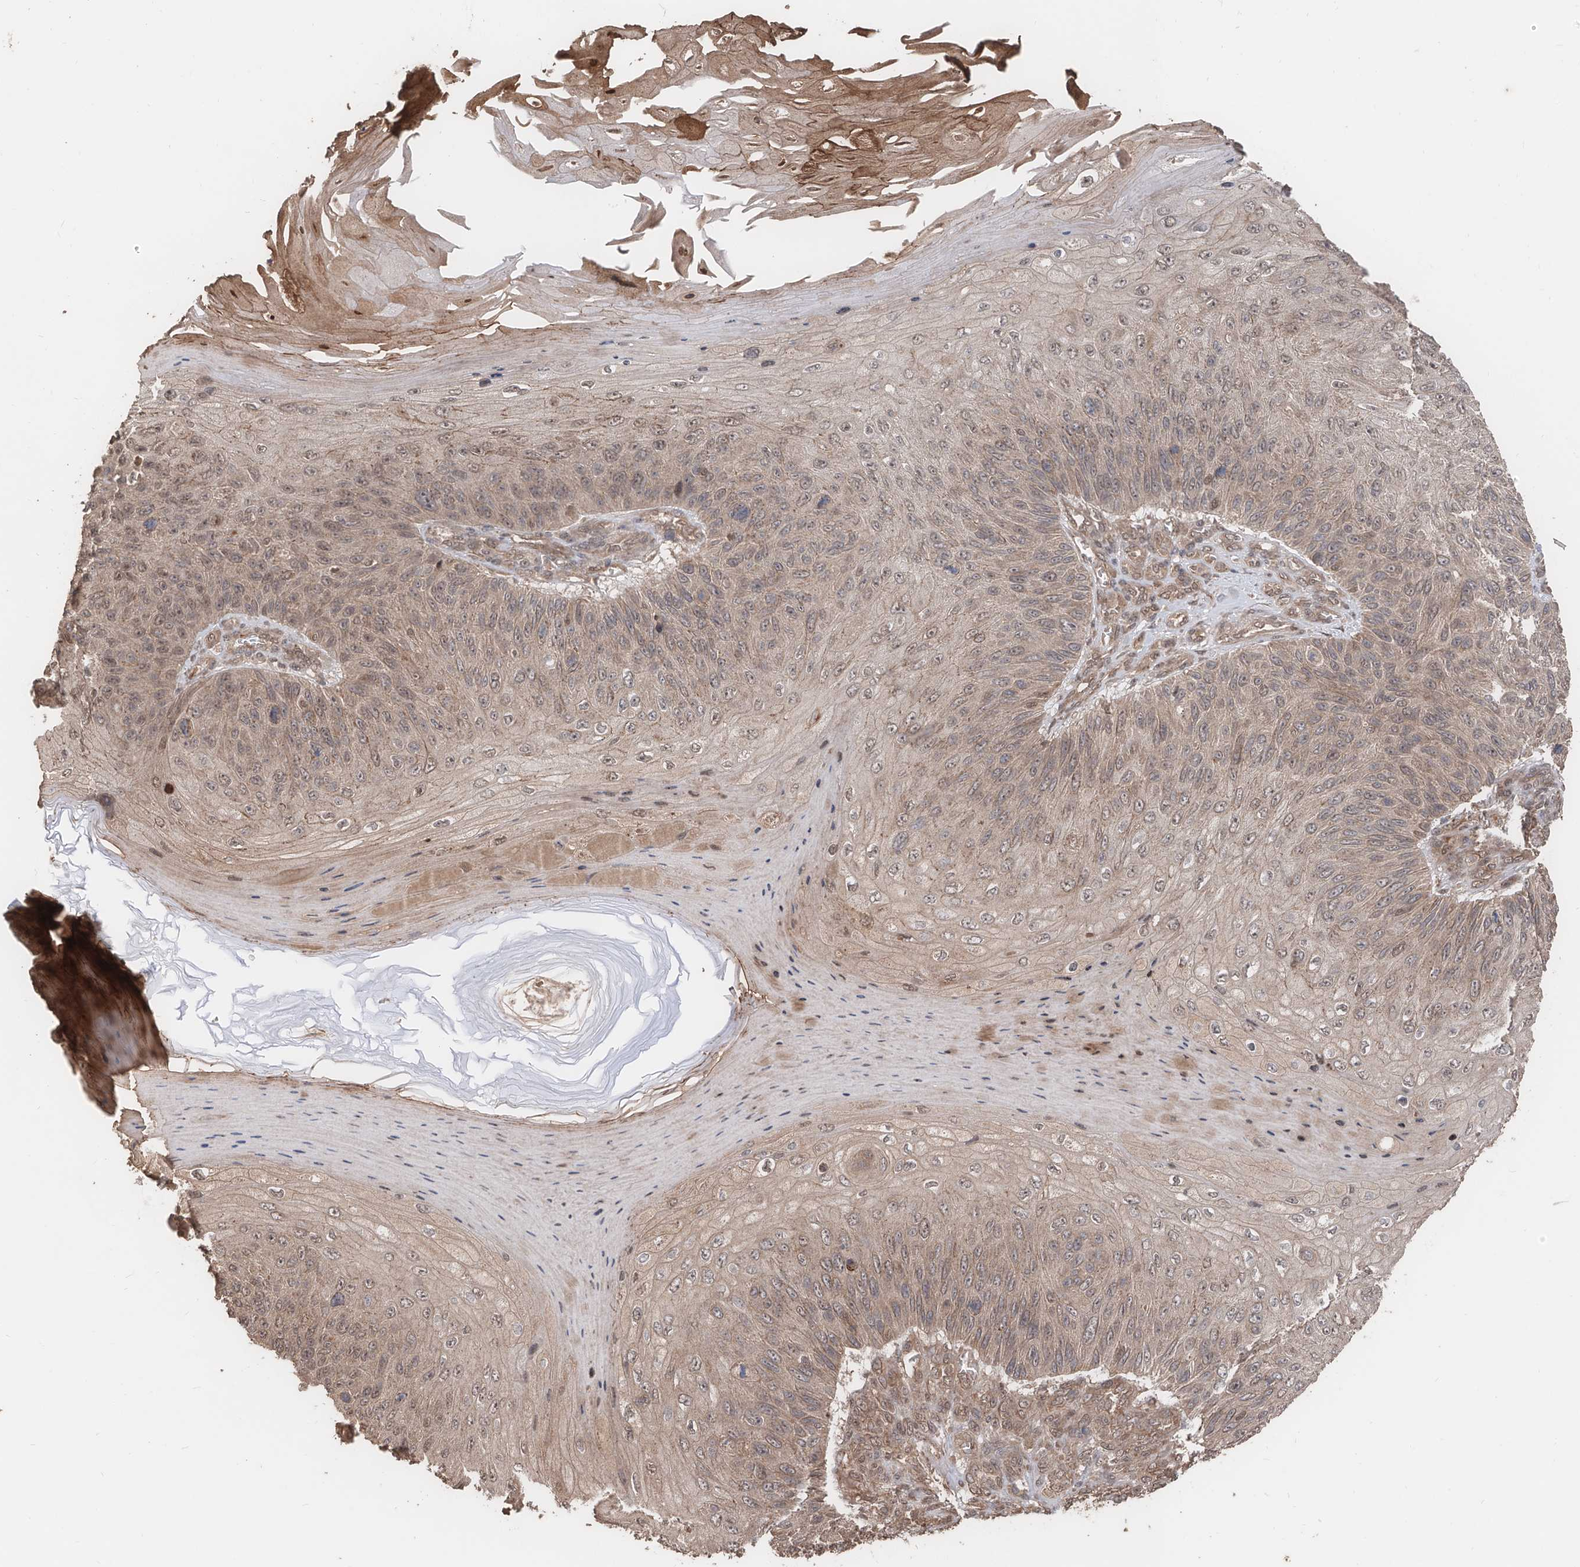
{"staining": {"intensity": "weak", "quantity": ">75%", "location": "cytoplasmic/membranous,nuclear"}, "tissue": "skin cancer", "cell_type": "Tumor cells", "image_type": "cancer", "snomed": [{"axis": "morphology", "description": "Squamous cell carcinoma, NOS"}, {"axis": "topography", "description": "Skin"}], "caption": "This is a micrograph of immunohistochemistry (IHC) staining of skin squamous cell carcinoma, which shows weak positivity in the cytoplasmic/membranous and nuclear of tumor cells.", "gene": "FAM135A", "patient": {"sex": "female", "age": 88}}